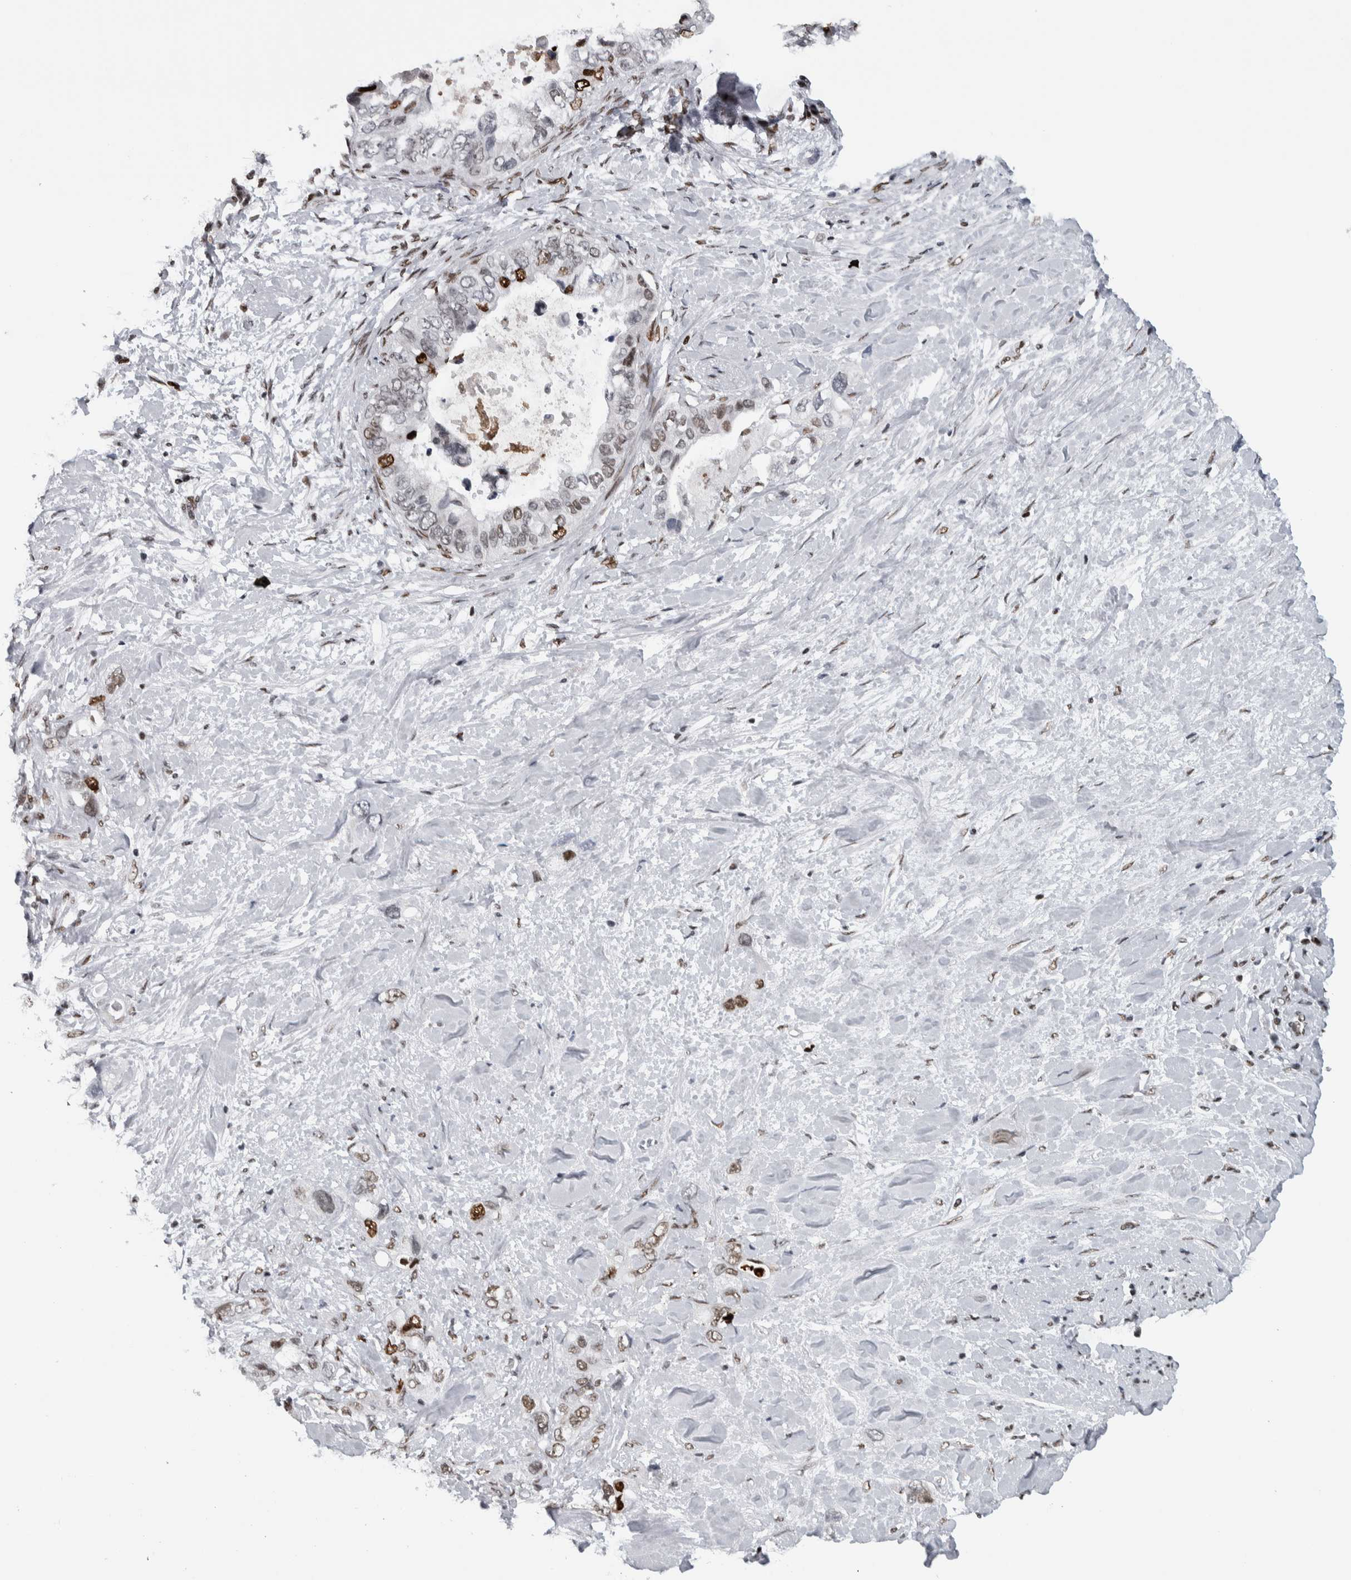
{"staining": {"intensity": "moderate", "quantity": "25%-75%", "location": "nuclear"}, "tissue": "pancreatic cancer", "cell_type": "Tumor cells", "image_type": "cancer", "snomed": [{"axis": "morphology", "description": "Adenocarcinoma, NOS"}, {"axis": "topography", "description": "Pancreas"}], "caption": "Adenocarcinoma (pancreatic) stained for a protein reveals moderate nuclear positivity in tumor cells. The protein is stained brown, and the nuclei are stained in blue (DAB (3,3'-diaminobenzidine) IHC with brightfield microscopy, high magnification).", "gene": "TOP2B", "patient": {"sex": "female", "age": 56}}